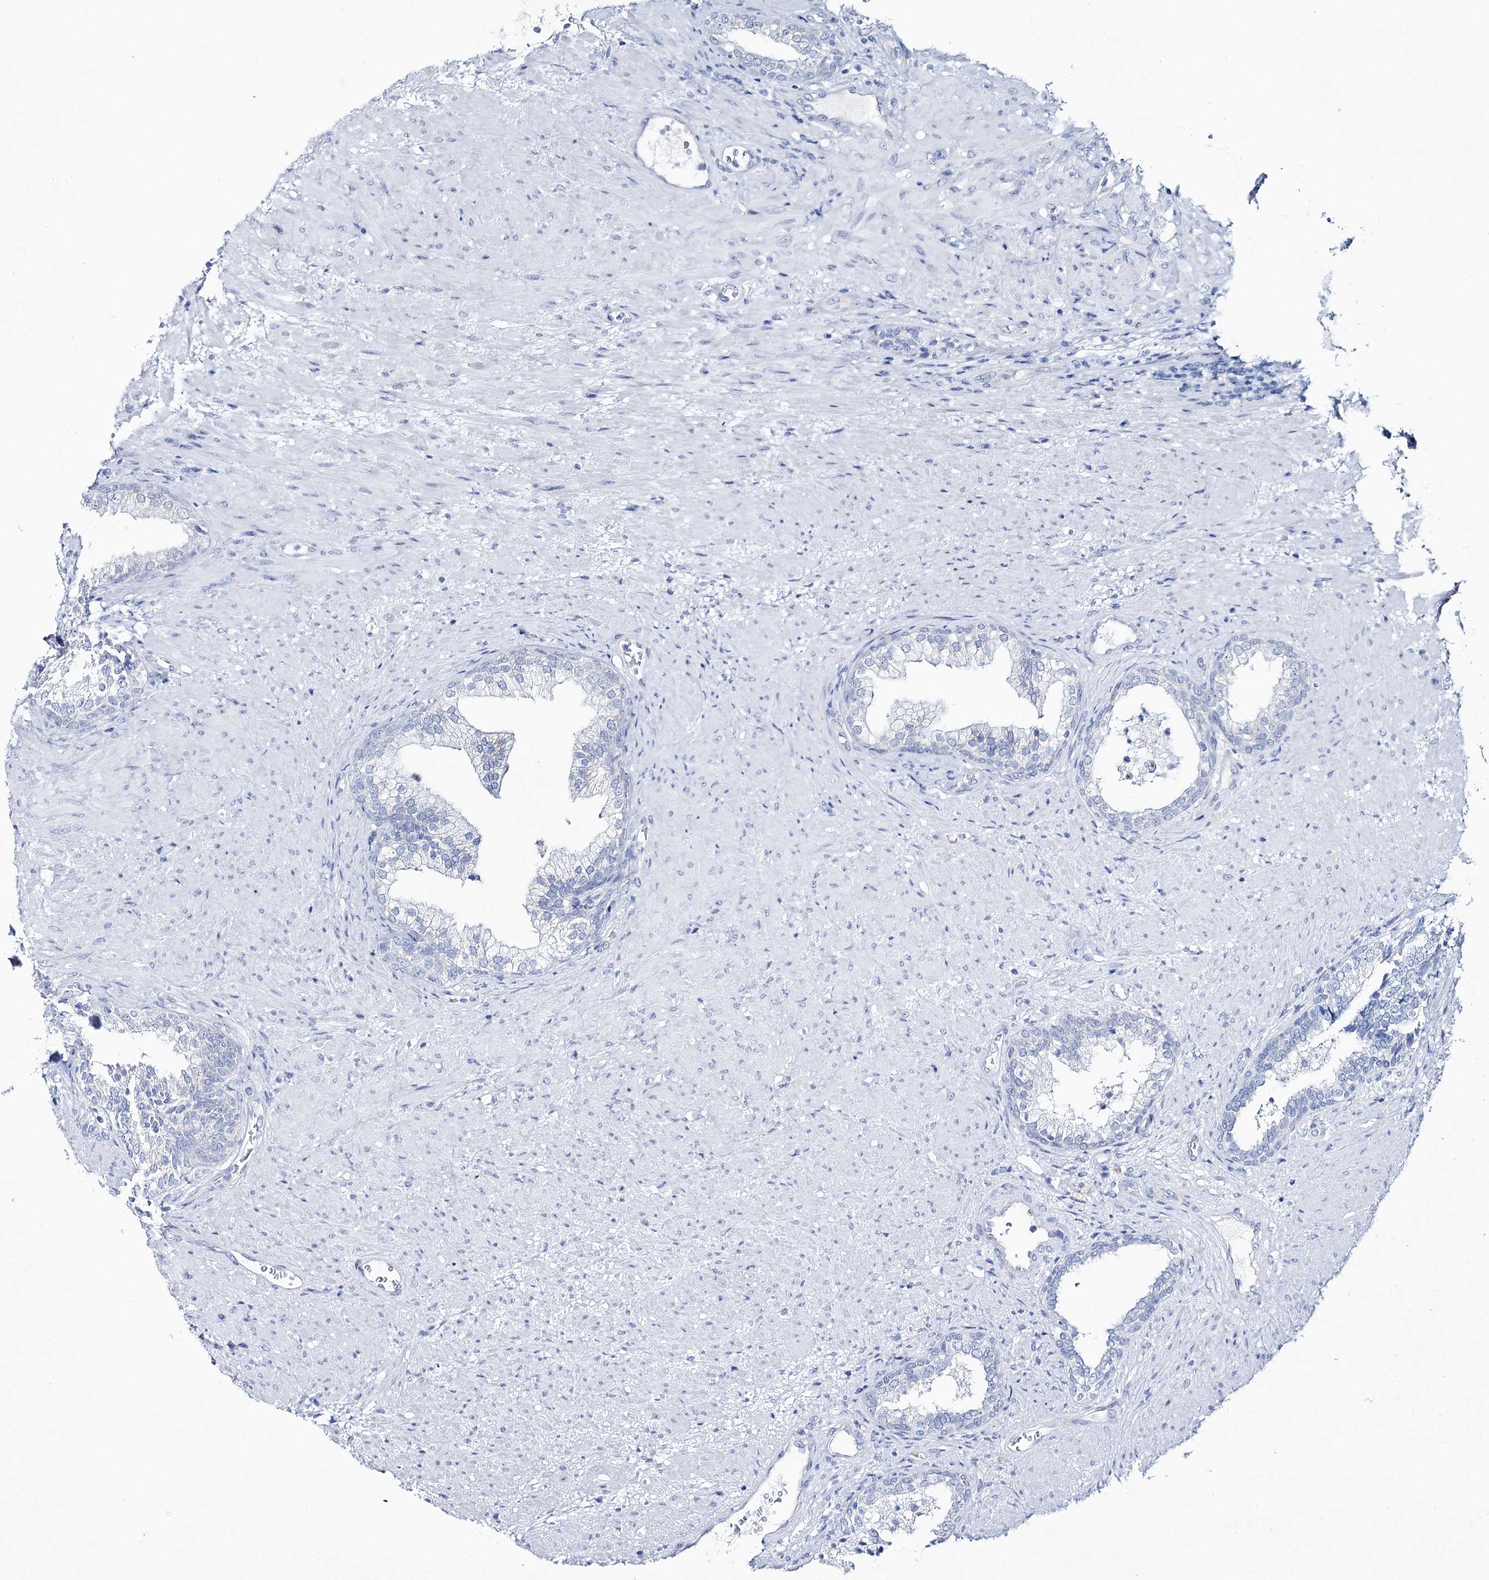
{"staining": {"intensity": "negative", "quantity": "none", "location": "none"}, "tissue": "prostate", "cell_type": "Glandular cells", "image_type": "normal", "snomed": [{"axis": "morphology", "description": "Normal tissue, NOS"}, {"axis": "topography", "description": "Prostate"}], "caption": "This photomicrograph is of benign prostate stained with IHC to label a protein in brown with the nuclei are counter-stained blue. There is no positivity in glandular cells. (Brightfield microscopy of DAB (3,3'-diaminobenzidine) IHC at high magnification).", "gene": "CSN3", "patient": {"sex": "male", "age": 76}}